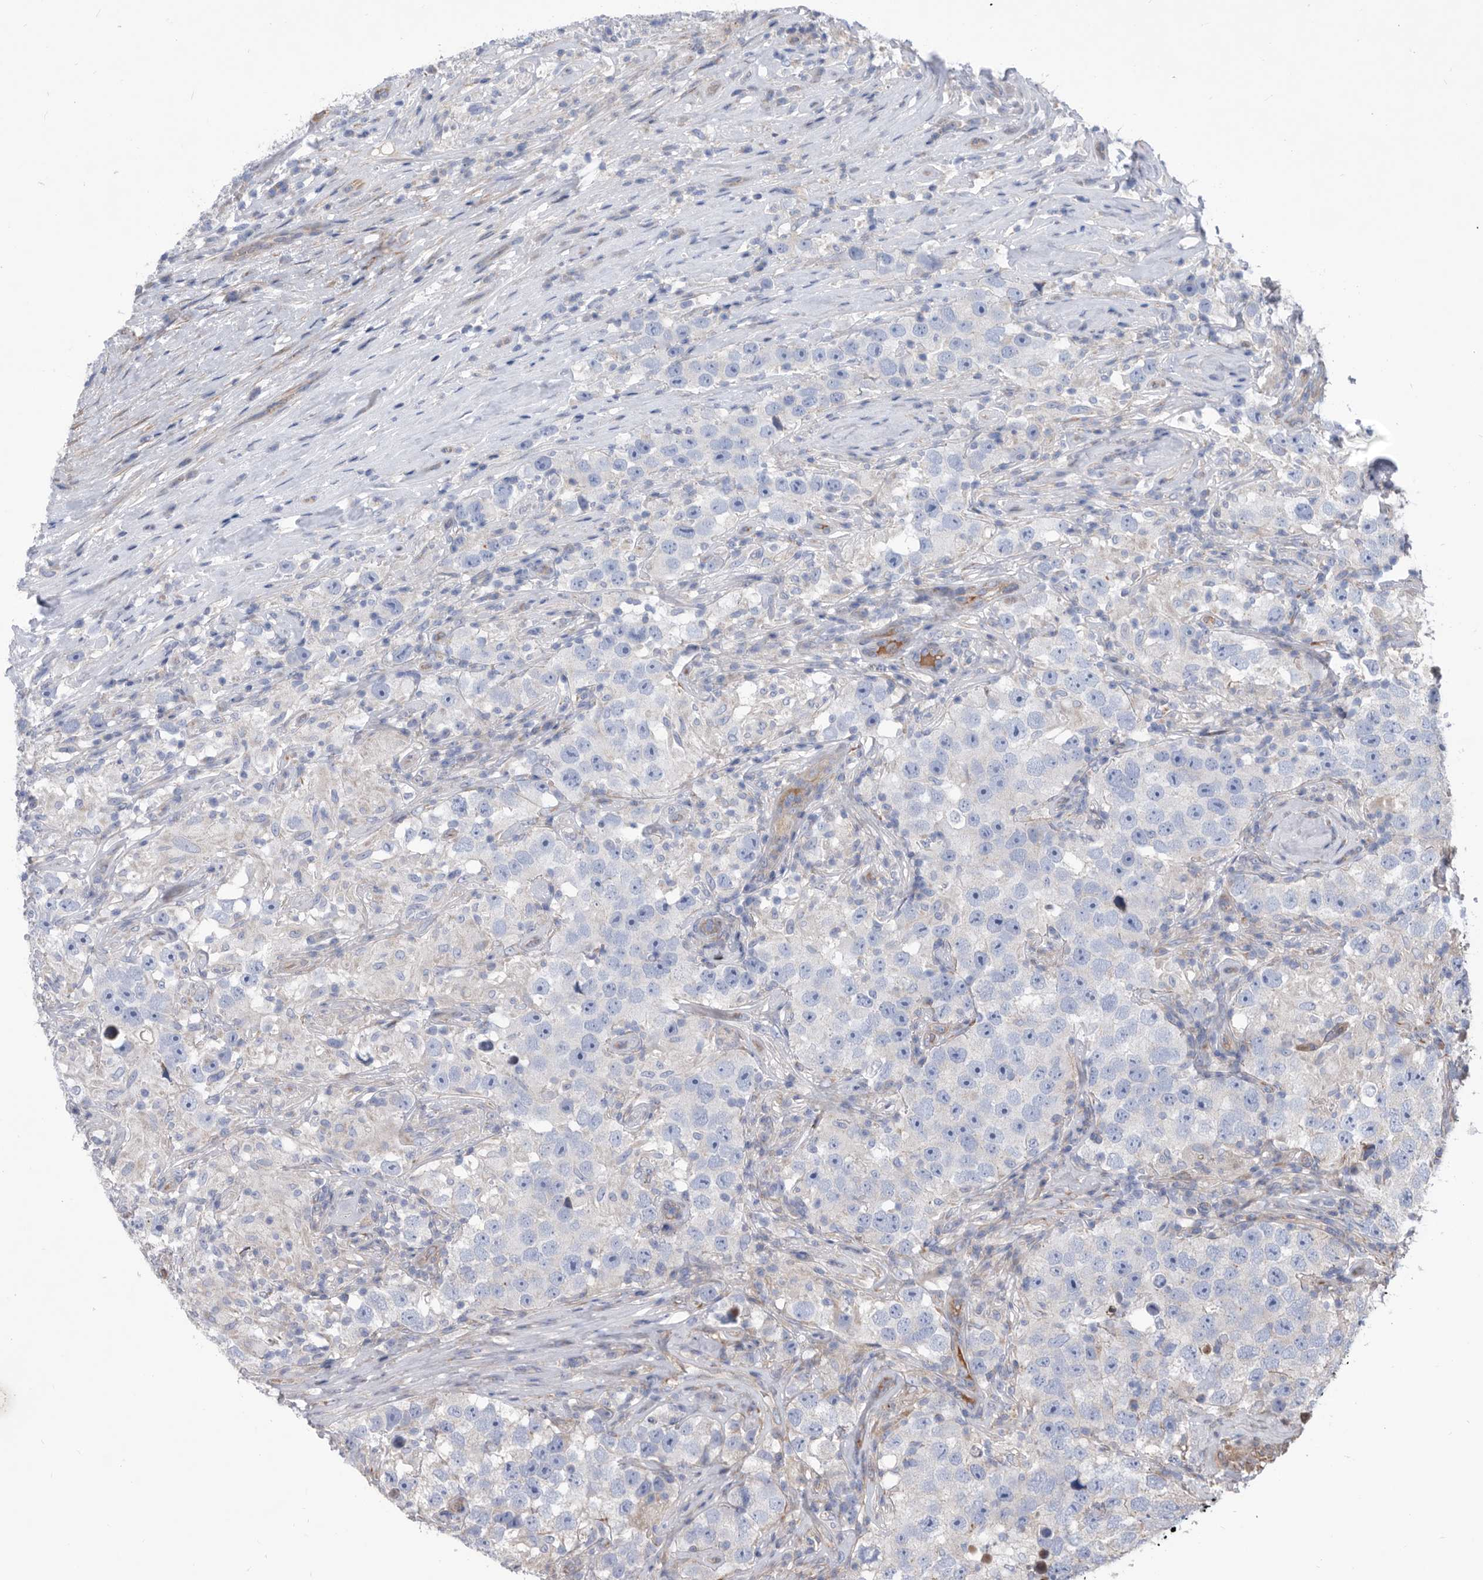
{"staining": {"intensity": "negative", "quantity": "none", "location": "none"}, "tissue": "testis cancer", "cell_type": "Tumor cells", "image_type": "cancer", "snomed": [{"axis": "morphology", "description": "Seminoma, NOS"}, {"axis": "topography", "description": "Testis"}], "caption": "Tumor cells are negative for brown protein staining in seminoma (testis).", "gene": "ATP13A3", "patient": {"sex": "male", "age": 49}}